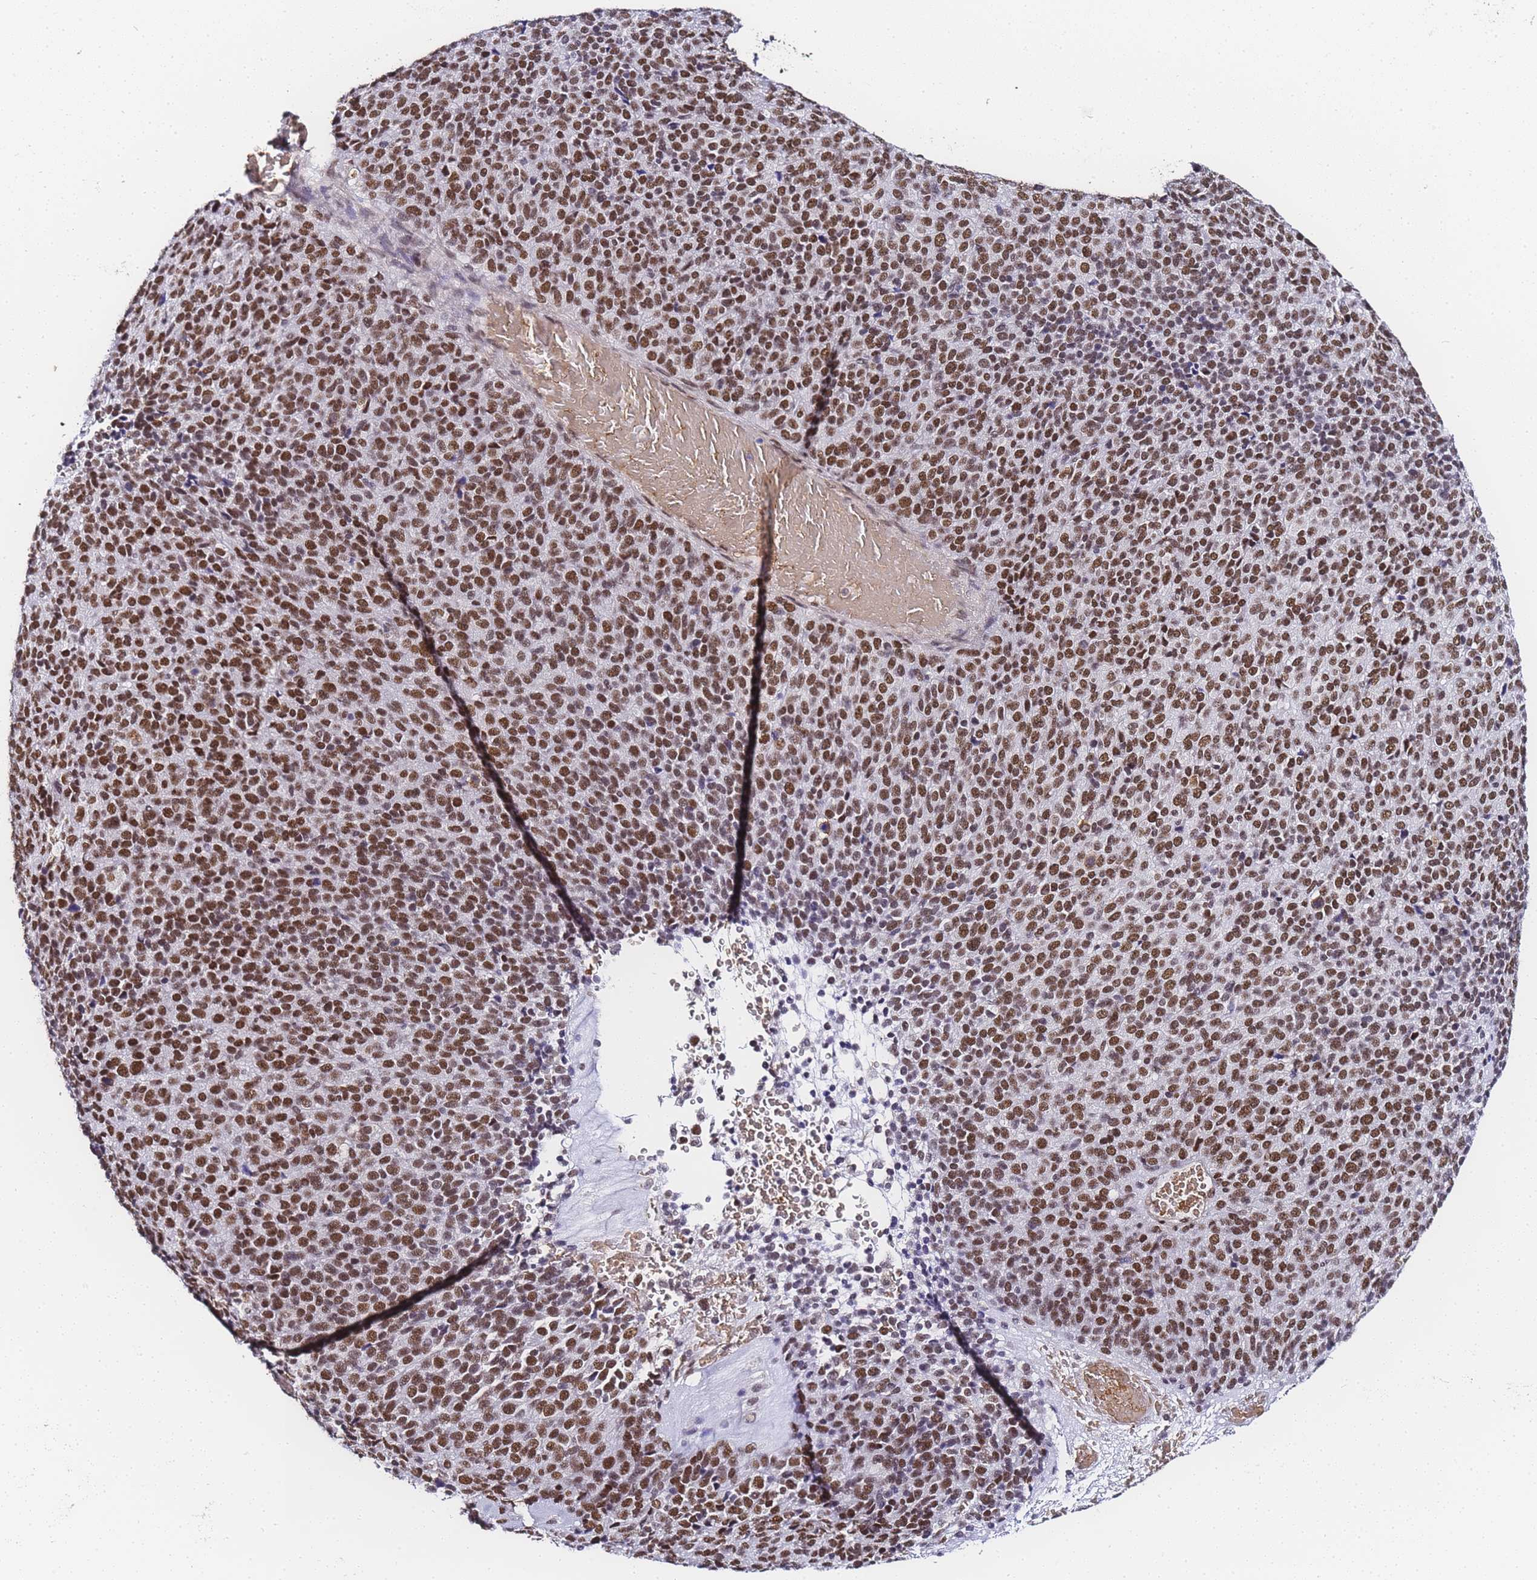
{"staining": {"intensity": "moderate", "quantity": ">75%", "location": "nuclear"}, "tissue": "melanoma", "cell_type": "Tumor cells", "image_type": "cancer", "snomed": [{"axis": "morphology", "description": "Malignant melanoma, Metastatic site"}, {"axis": "topography", "description": "Brain"}], "caption": "Brown immunohistochemical staining in human melanoma demonstrates moderate nuclear staining in about >75% of tumor cells. The staining was performed using DAB (3,3'-diaminobenzidine) to visualize the protein expression in brown, while the nuclei were stained in blue with hematoxylin (Magnification: 20x).", "gene": "POLR1A", "patient": {"sex": "female", "age": 56}}